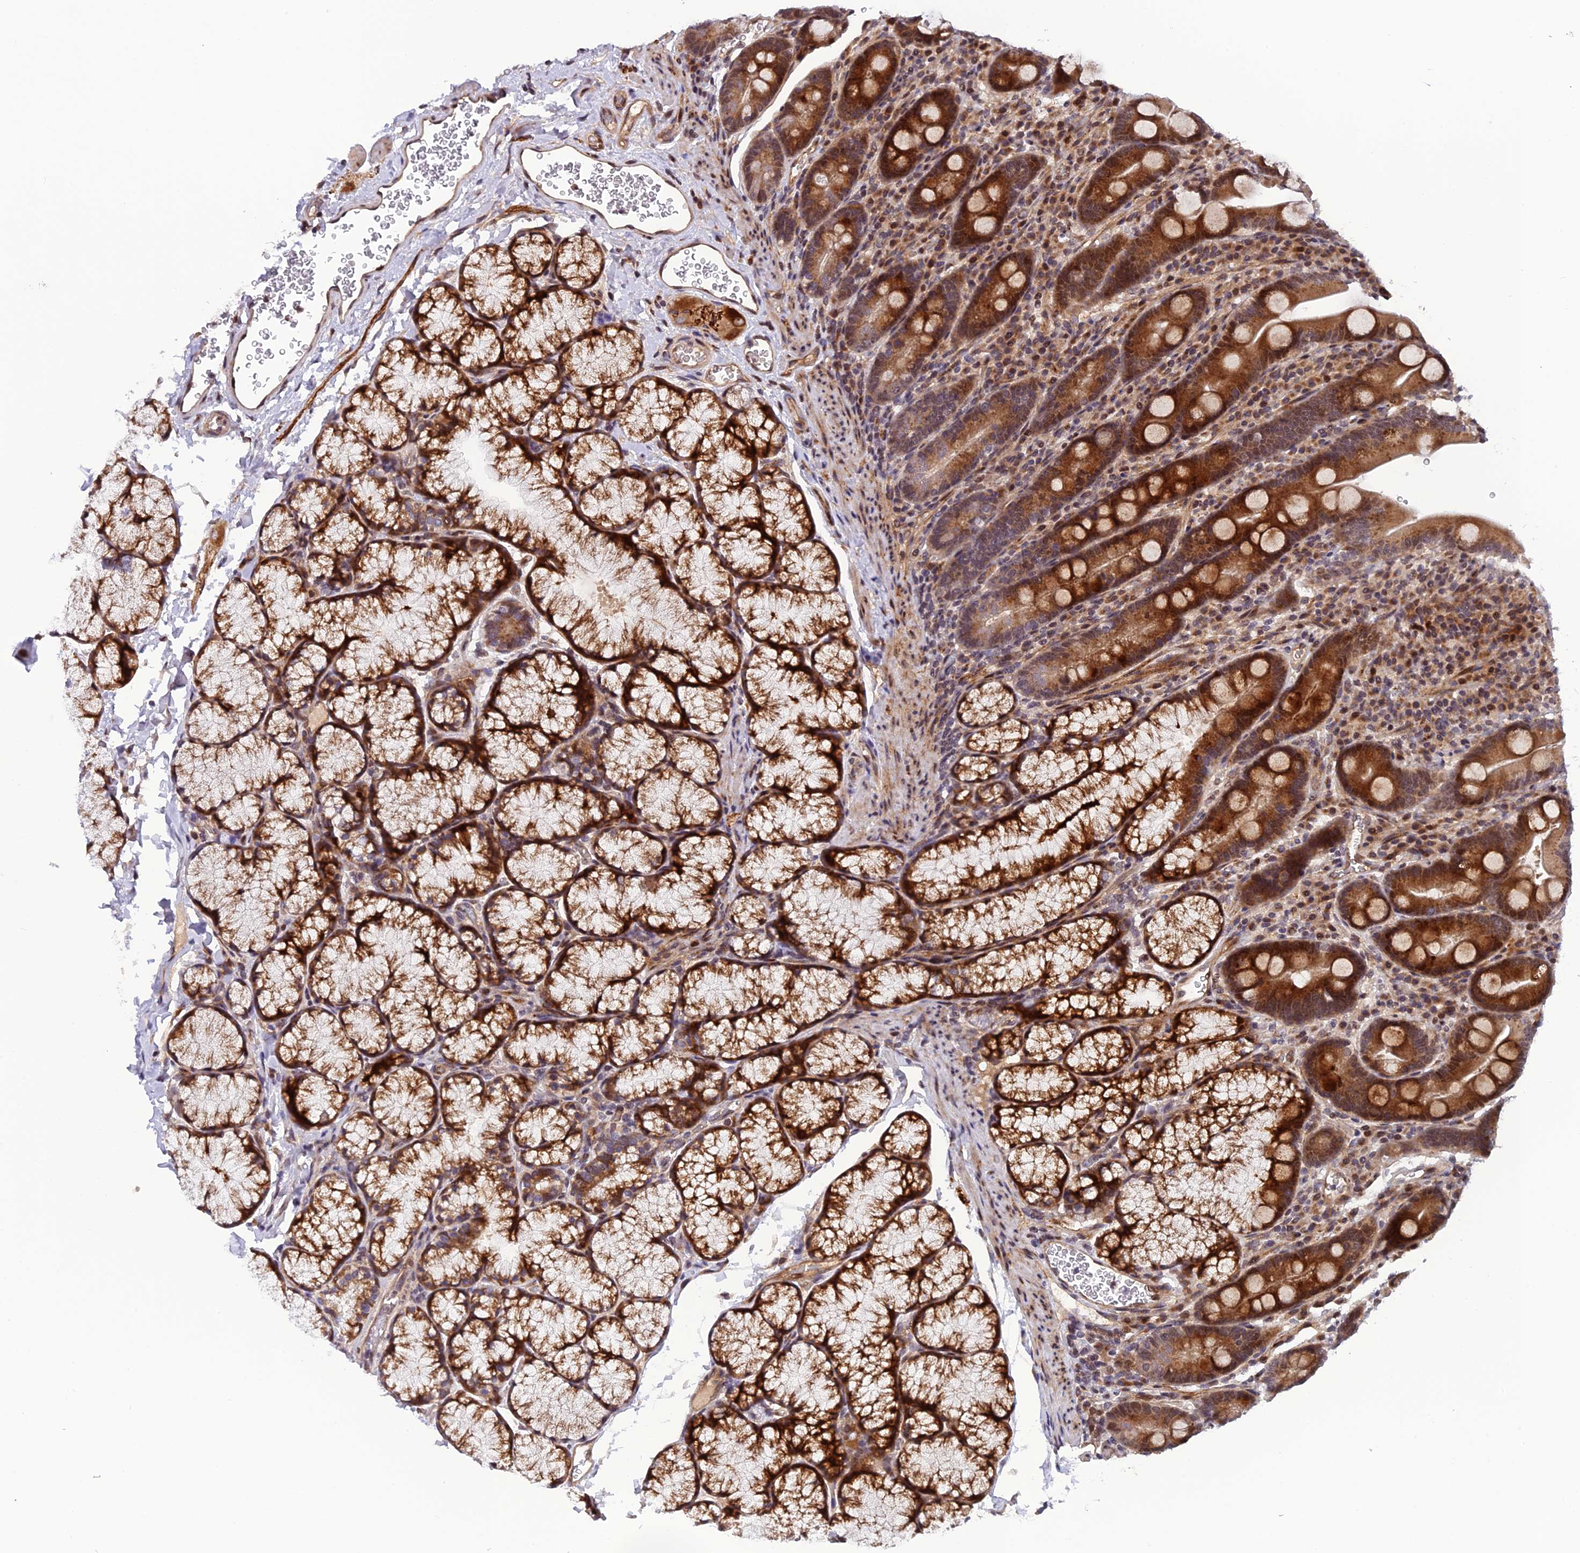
{"staining": {"intensity": "strong", "quantity": "25%-75%", "location": "cytoplasmic/membranous"}, "tissue": "duodenum", "cell_type": "Glandular cells", "image_type": "normal", "snomed": [{"axis": "morphology", "description": "Normal tissue, NOS"}, {"axis": "topography", "description": "Duodenum"}], "caption": "Immunohistochemical staining of unremarkable duodenum displays high levels of strong cytoplasmic/membranous staining in approximately 25%-75% of glandular cells.", "gene": "SMIM7", "patient": {"sex": "male", "age": 35}}